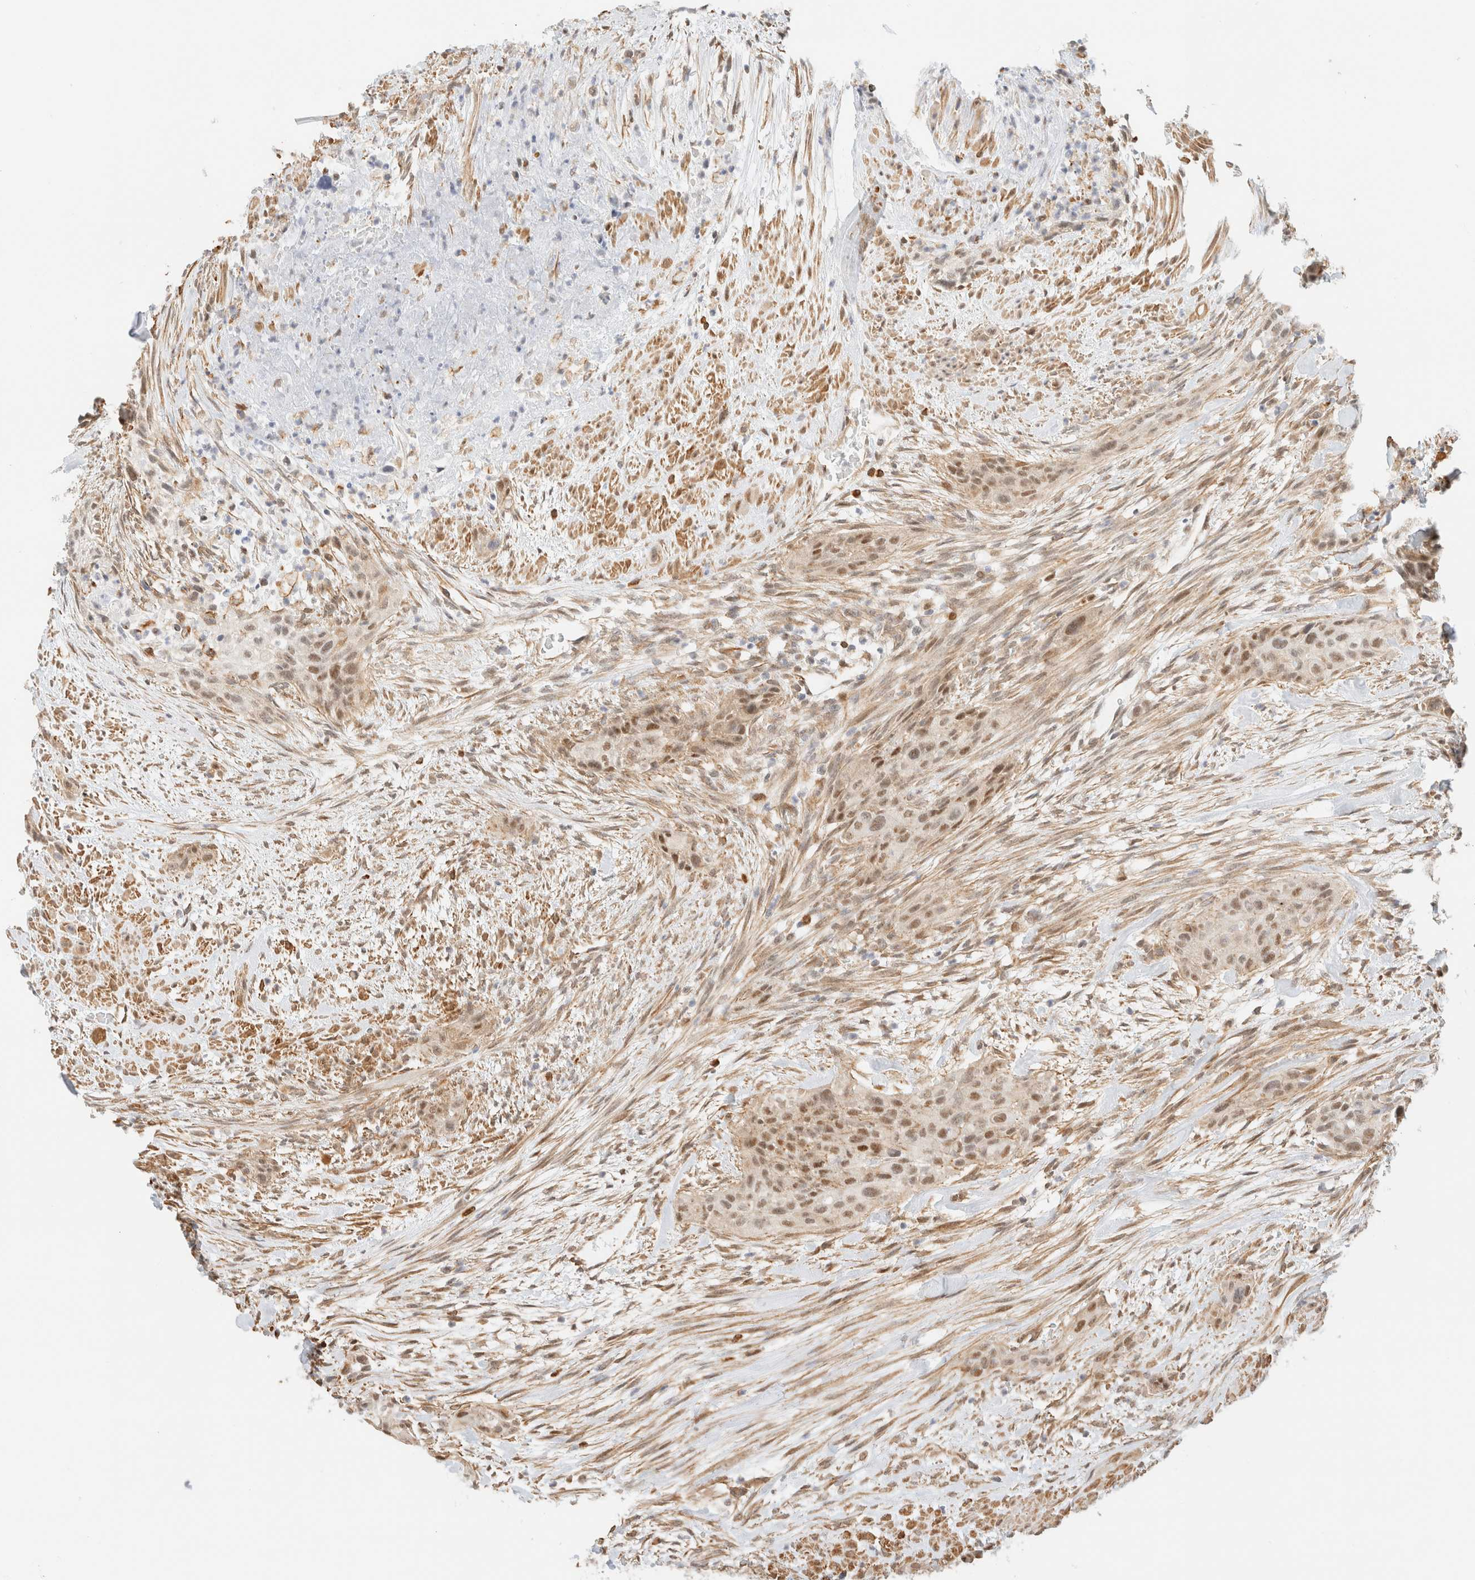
{"staining": {"intensity": "moderate", "quantity": ">75%", "location": "nuclear"}, "tissue": "urothelial cancer", "cell_type": "Tumor cells", "image_type": "cancer", "snomed": [{"axis": "morphology", "description": "Urothelial carcinoma, High grade"}, {"axis": "topography", "description": "Urinary bladder"}], "caption": "The histopathology image exhibits staining of urothelial cancer, revealing moderate nuclear protein positivity (brown color) within tumor cells. (DAB (3,3'-diaminobenzidine) = brown stain, brightfield microscopy at high magnification).", "gene": "ARID5A", "patient": {"sex": "male", "age": 35}}